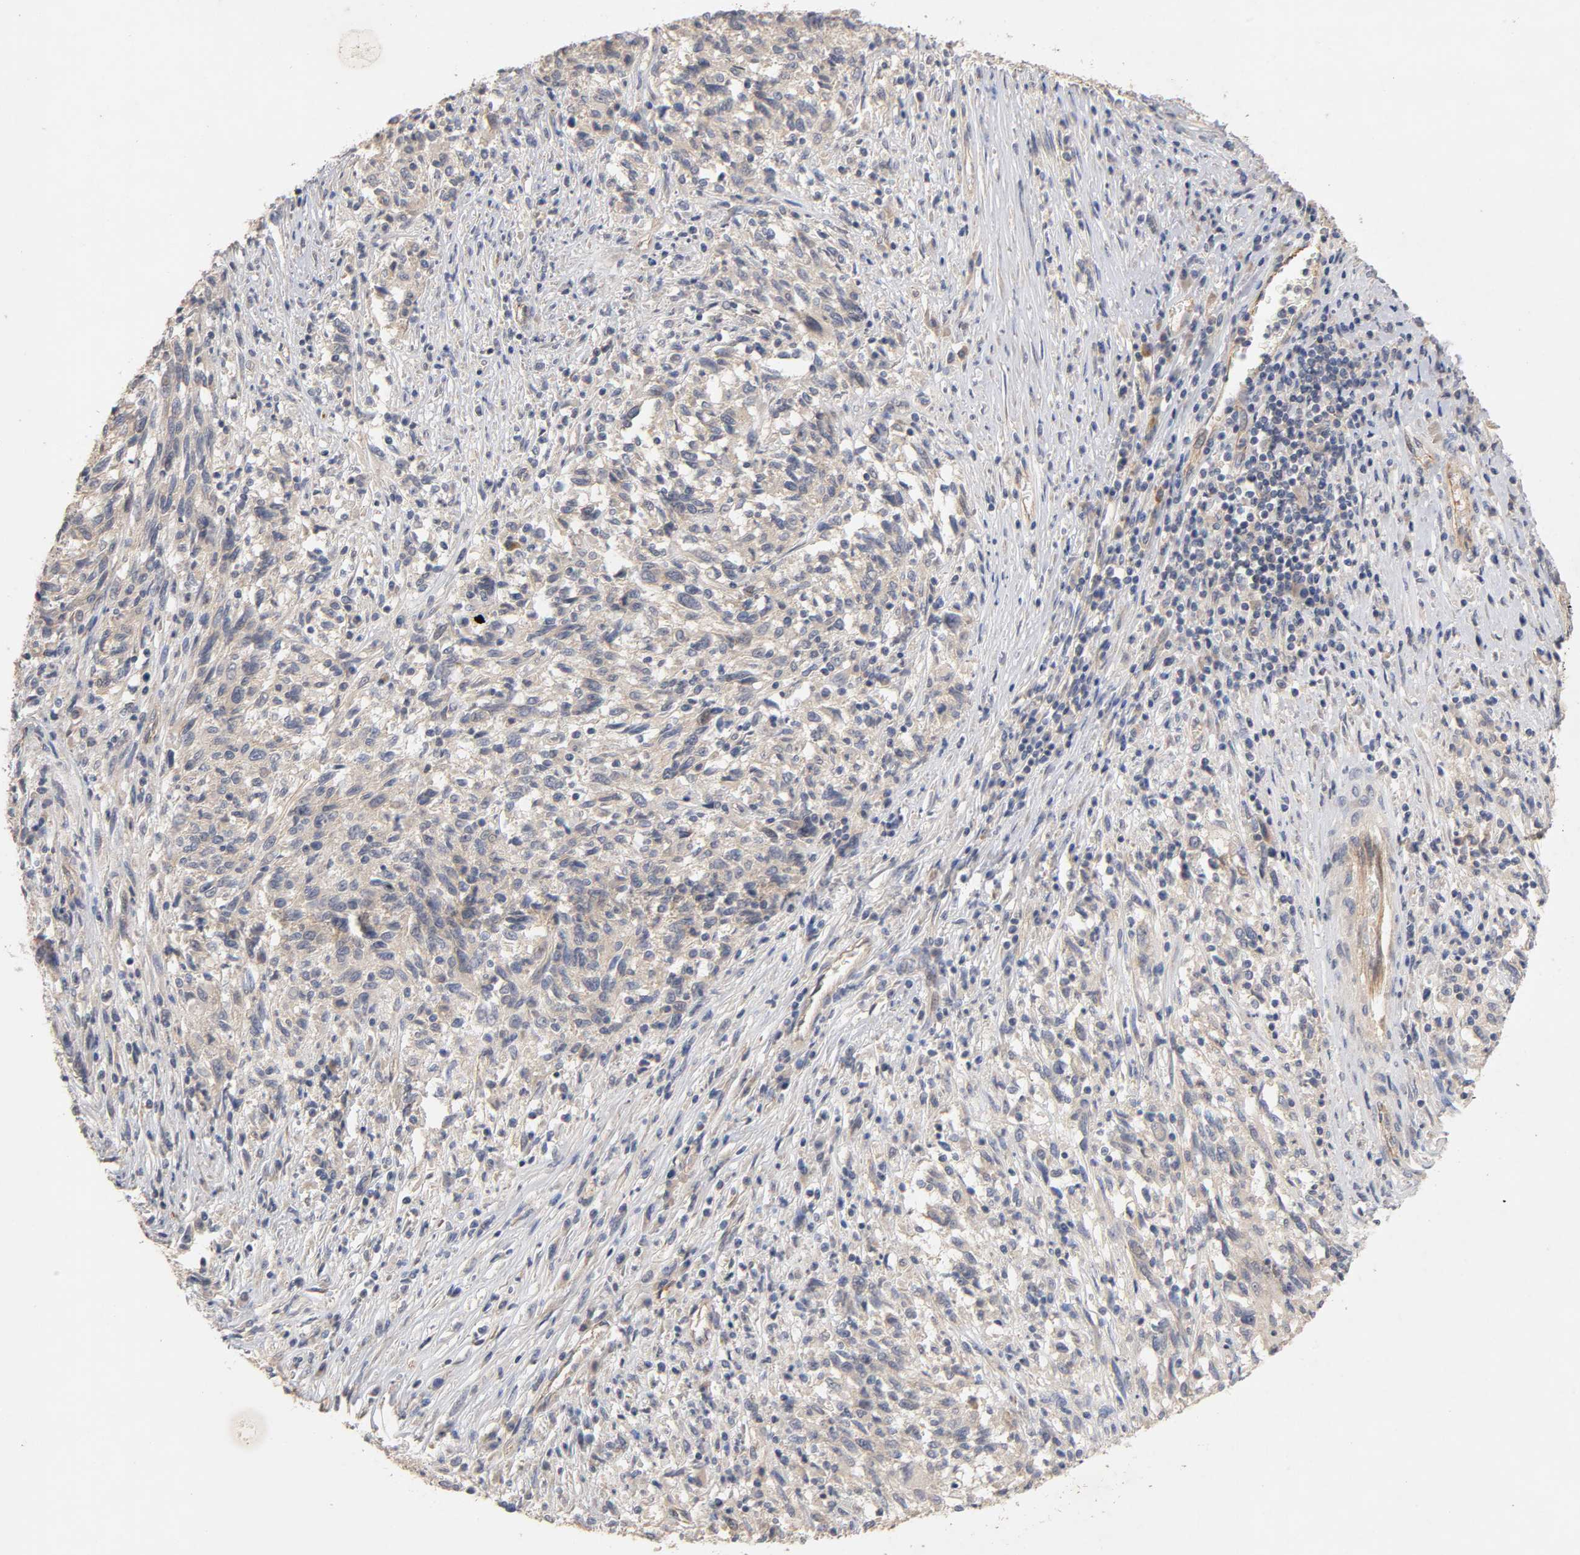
{"staining": {"intensity": "weak", "quantity": ">75%", "location": "cytoplasmic/membranous"}, "tissue": "melanoma", "cell_type": "Tumor cells", "image_type": "cancer", "snomed": [{"axis": "morphology", "description": "Malignant melanoma, Metastatic site"}, {"axis": "topography", "description": "Lymph node"}], "caption": "Approximately >75% of tumor cells in human melanoma show weak cytoplasmic/membranous protein positivity as visualized by brown immunohistochemical staining.", "gene": "PDZD11", "patient": {"sex": "male", "age": 61}}